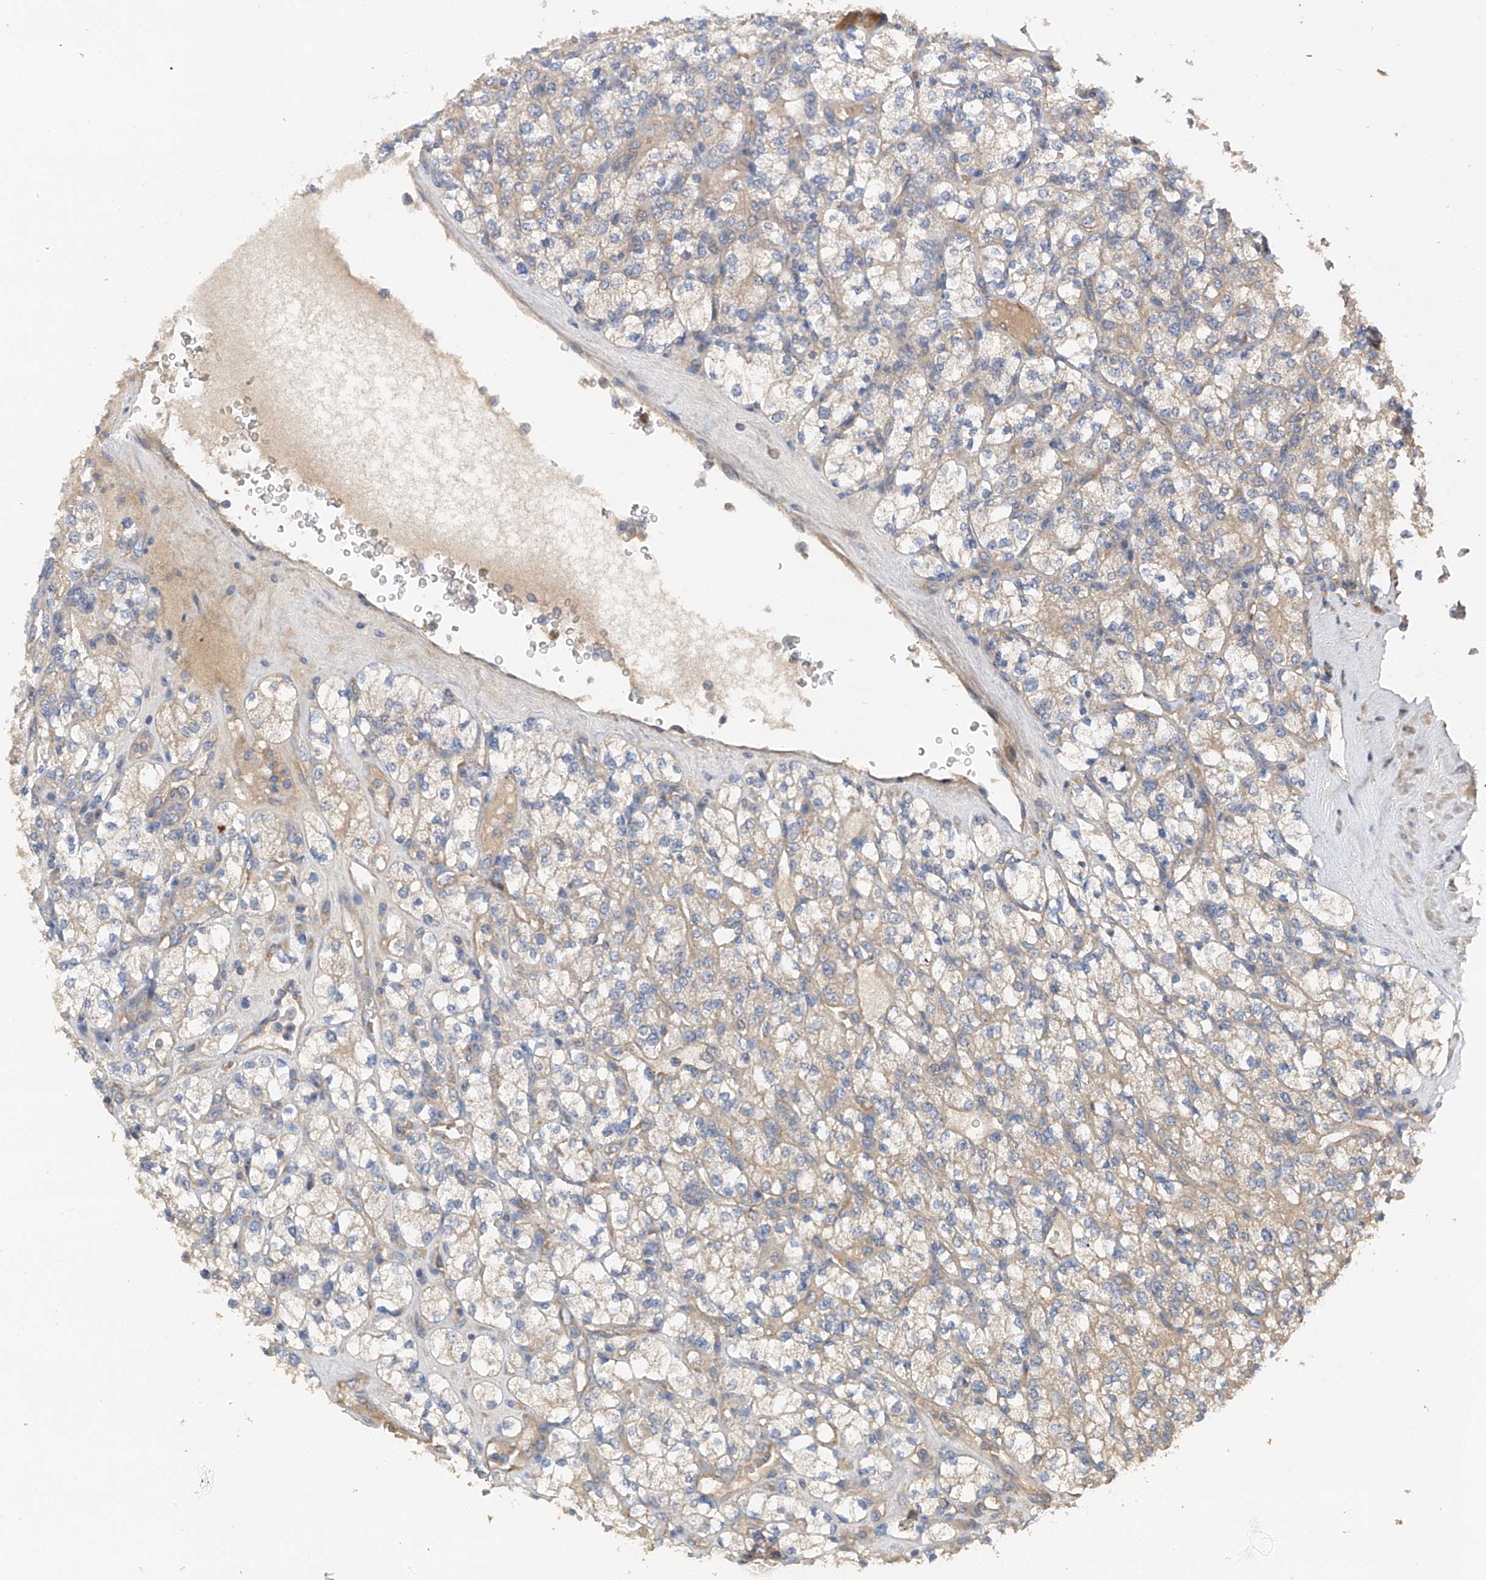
{"staining": {"intensity": "weak", "quantity": "<25%", "location": "cytoplasmic/membranous"}, "tissue": "renal cancer", "cell_type": "Tumor cells", "image_type": "cancer", "snomed": [{"axis": "morphology", "description": "Adenocarcinoma, NOS"}, {"axis": "topography", "description": "Kidney"}], "caption": "High magnification brightfield microscopy of adenocarcinoma (renal) stained with DAB (3,3'-diaminobenzidine) (brown) and counterstained with hematoxylin (blue): tumor cells show no significant expression.", "gene": "PTK2", "patient": {"sex": "male", "age": 77}}